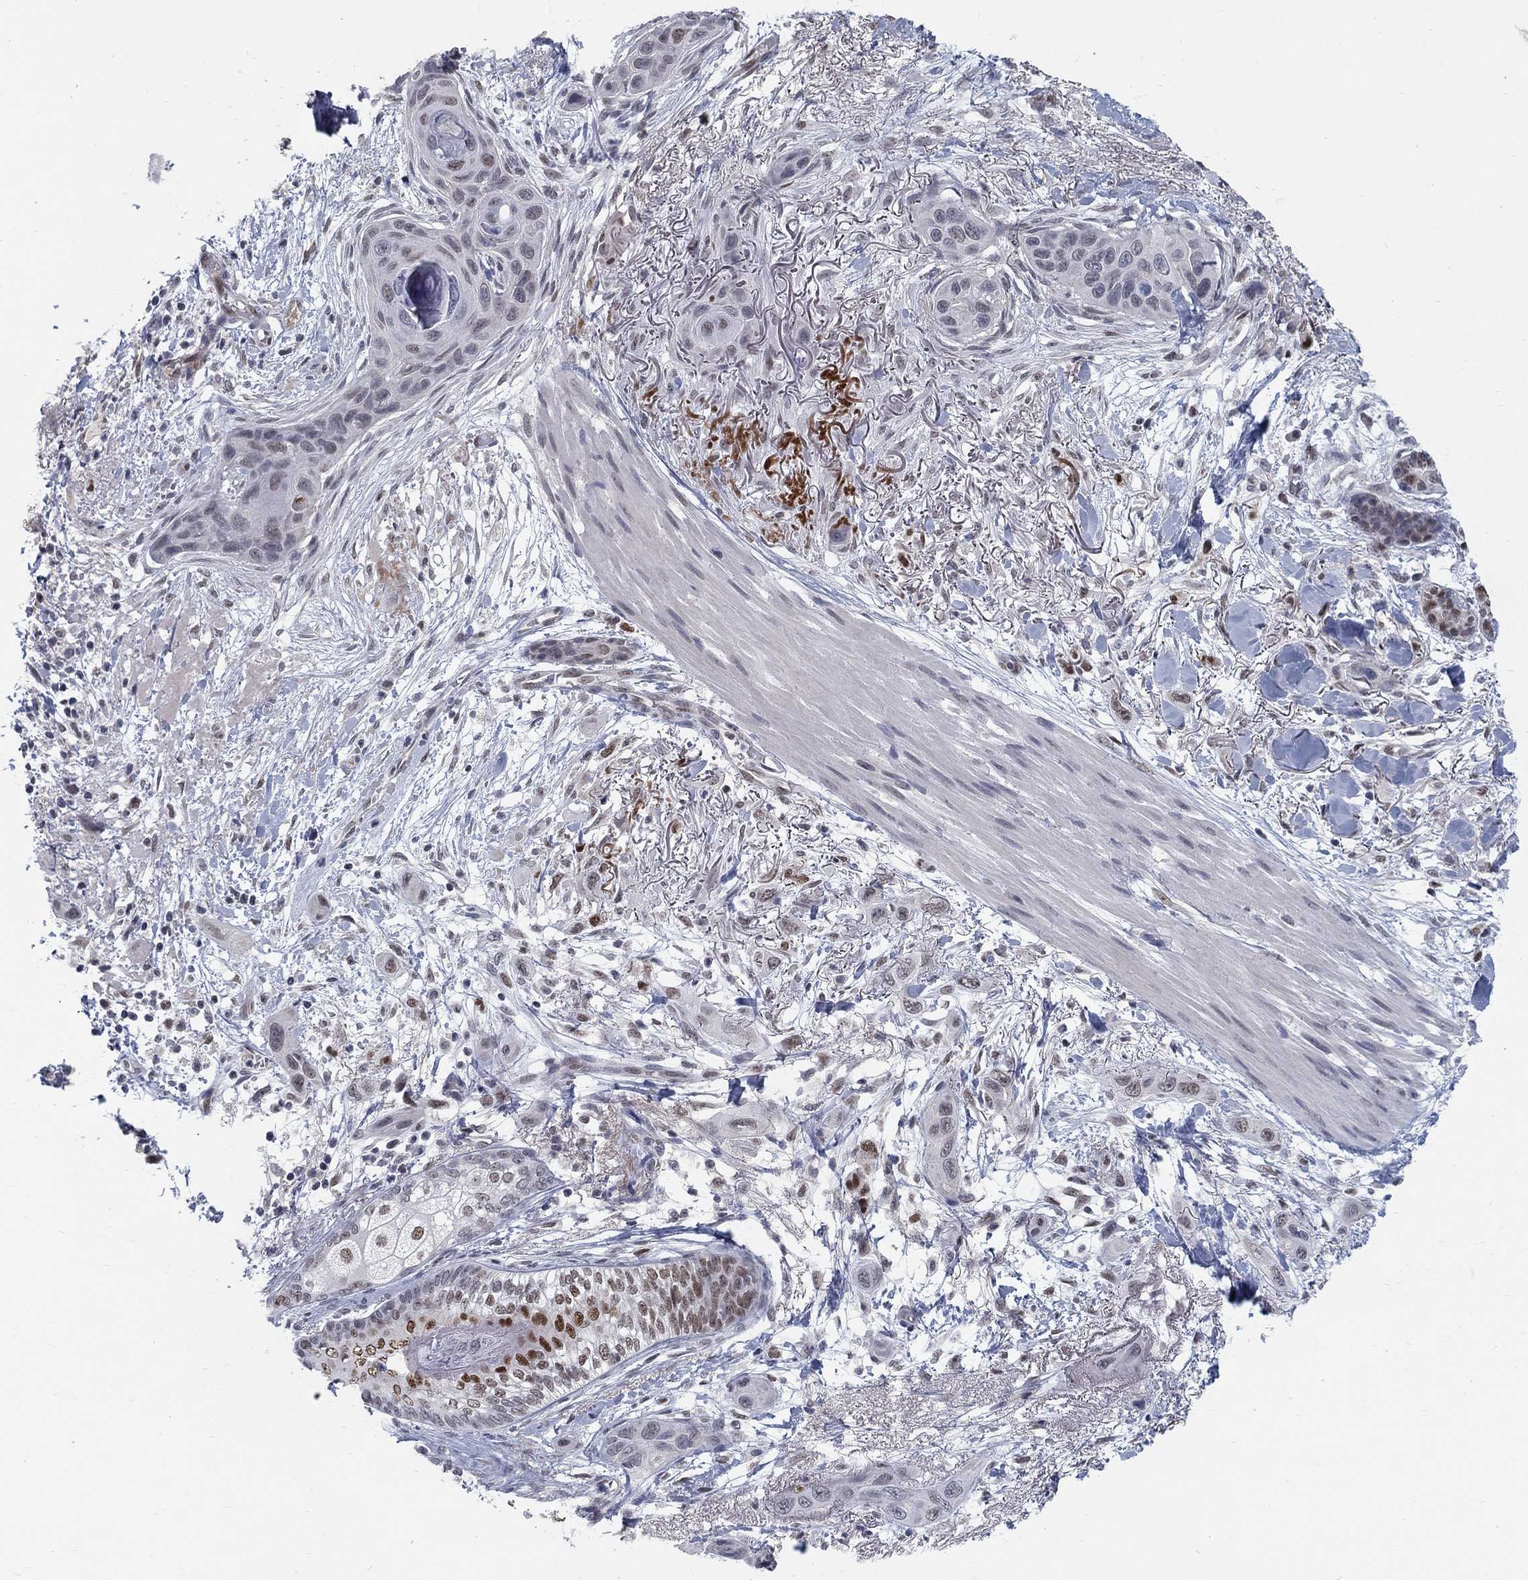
{"staining": {"intensity": "negative", "quantity": "none", "location": "none"}, "tissue": "skin cancer", "cell_type": "Tumor cells", "image_type": "cancer", "snomed": [{"axis": "morphology", "description": "Squamous cell carcinoma, NOS"}, {"axis": "topography", "description": "Skin"}], "caption": "The photomicrograph exhibits no significant positivity in tumor cells of skin cancer (squamous cell carcinoma). (Immunohistochemistry, brightfield microscopy, high magnification).", "gene": "GCFC2", "patient": {"sex": "male", "age": 79}}